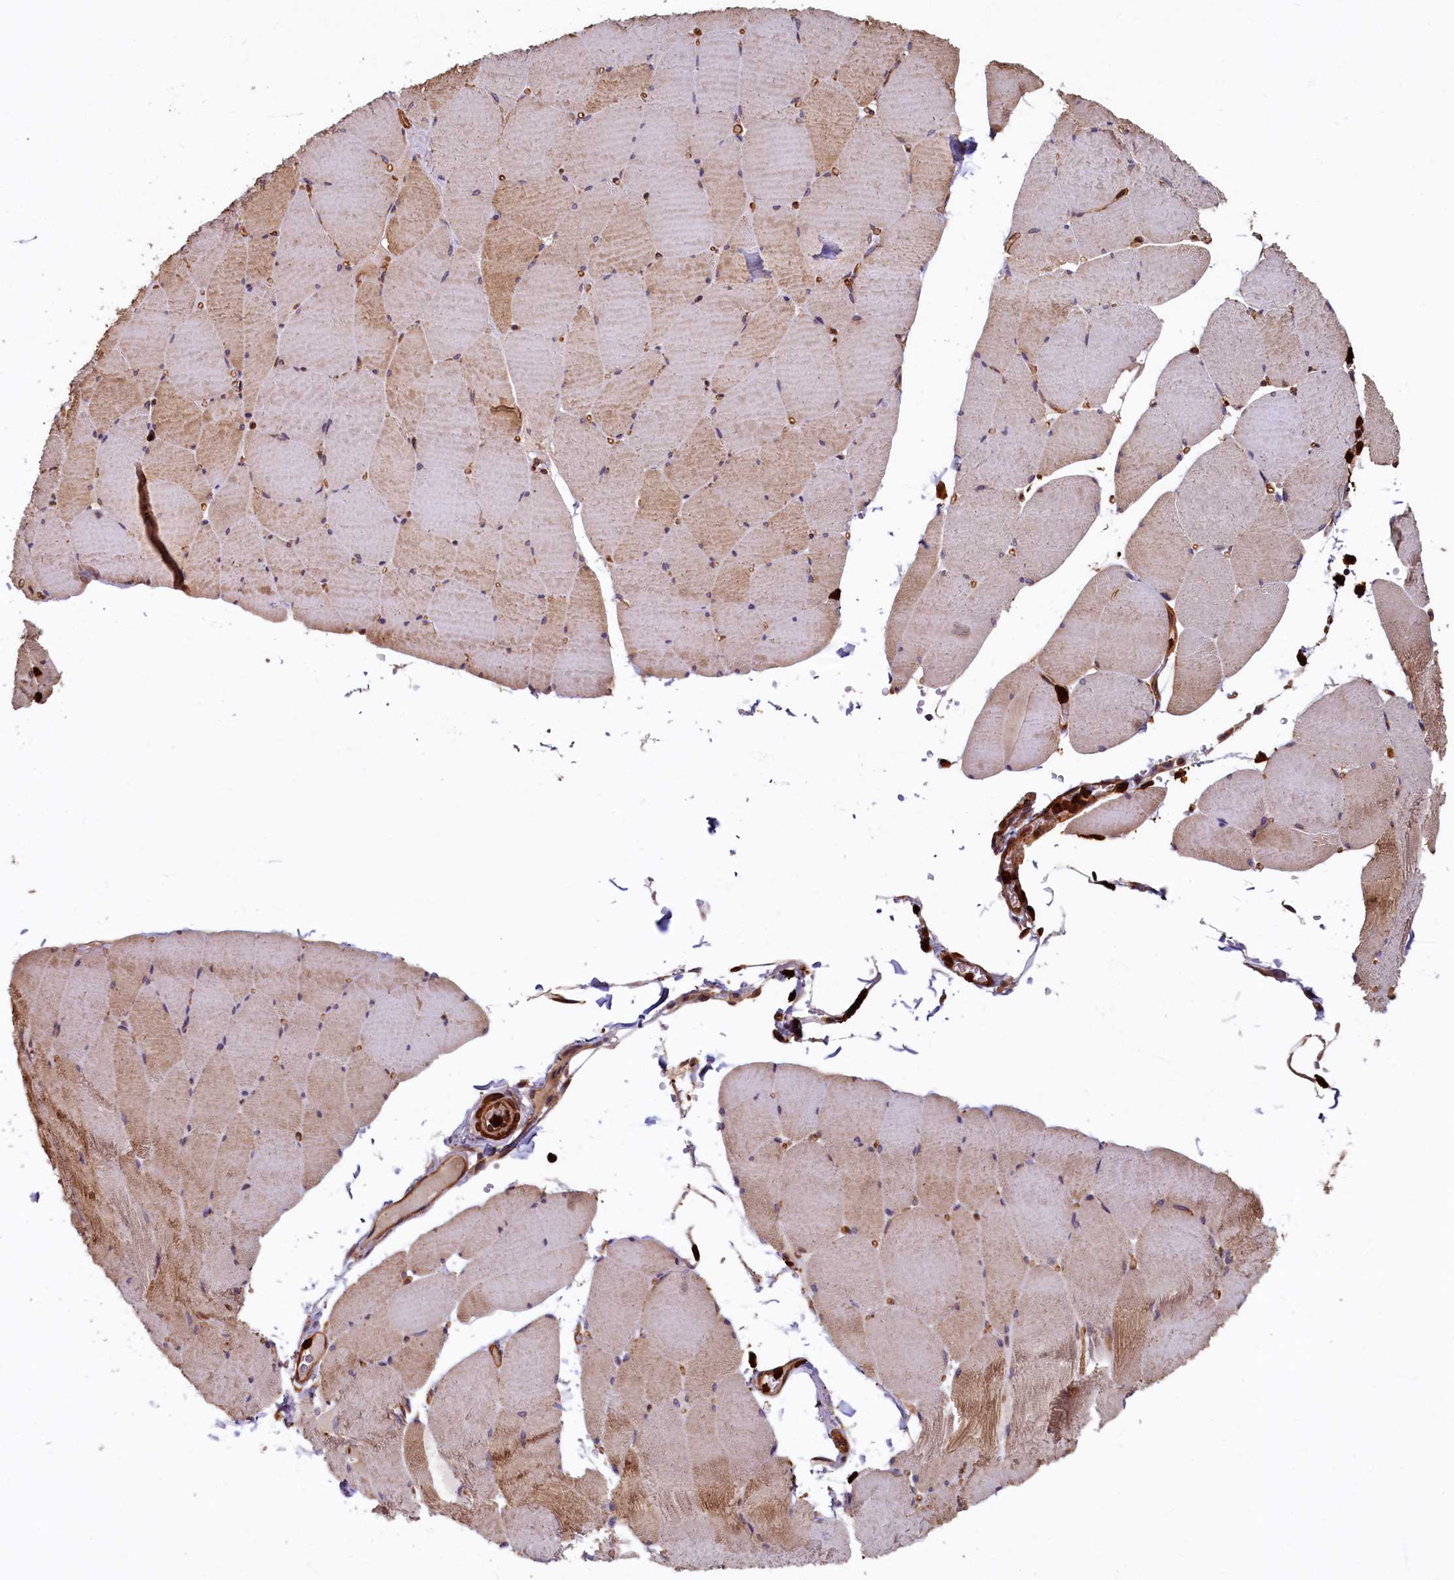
{"staining": {"intensity": "moderate", "quantity": "25%-75%", "location": "cytoplasmic/membranous,nuclear"}, "tissue": "skeletal muscle", "cell_type": "Myocytes", "image_type": "normal", "snomed": [{"axis": "morphology", "description": "Normal tissue, NOS"}, {"axis": "topography", "description": "Skeletal muscle"}, {"axis": "topography", "description": "Head-Neck"}], "caption": "Immunohistochemical staining of normal skeletal muscle demonstrates moderate cytoplasmic/membranous,nuclear protein staining in approximately 25%-75% of myocytes.", "gene": "CCDC102B", "patient": {"sex": "male", "age": 66}}